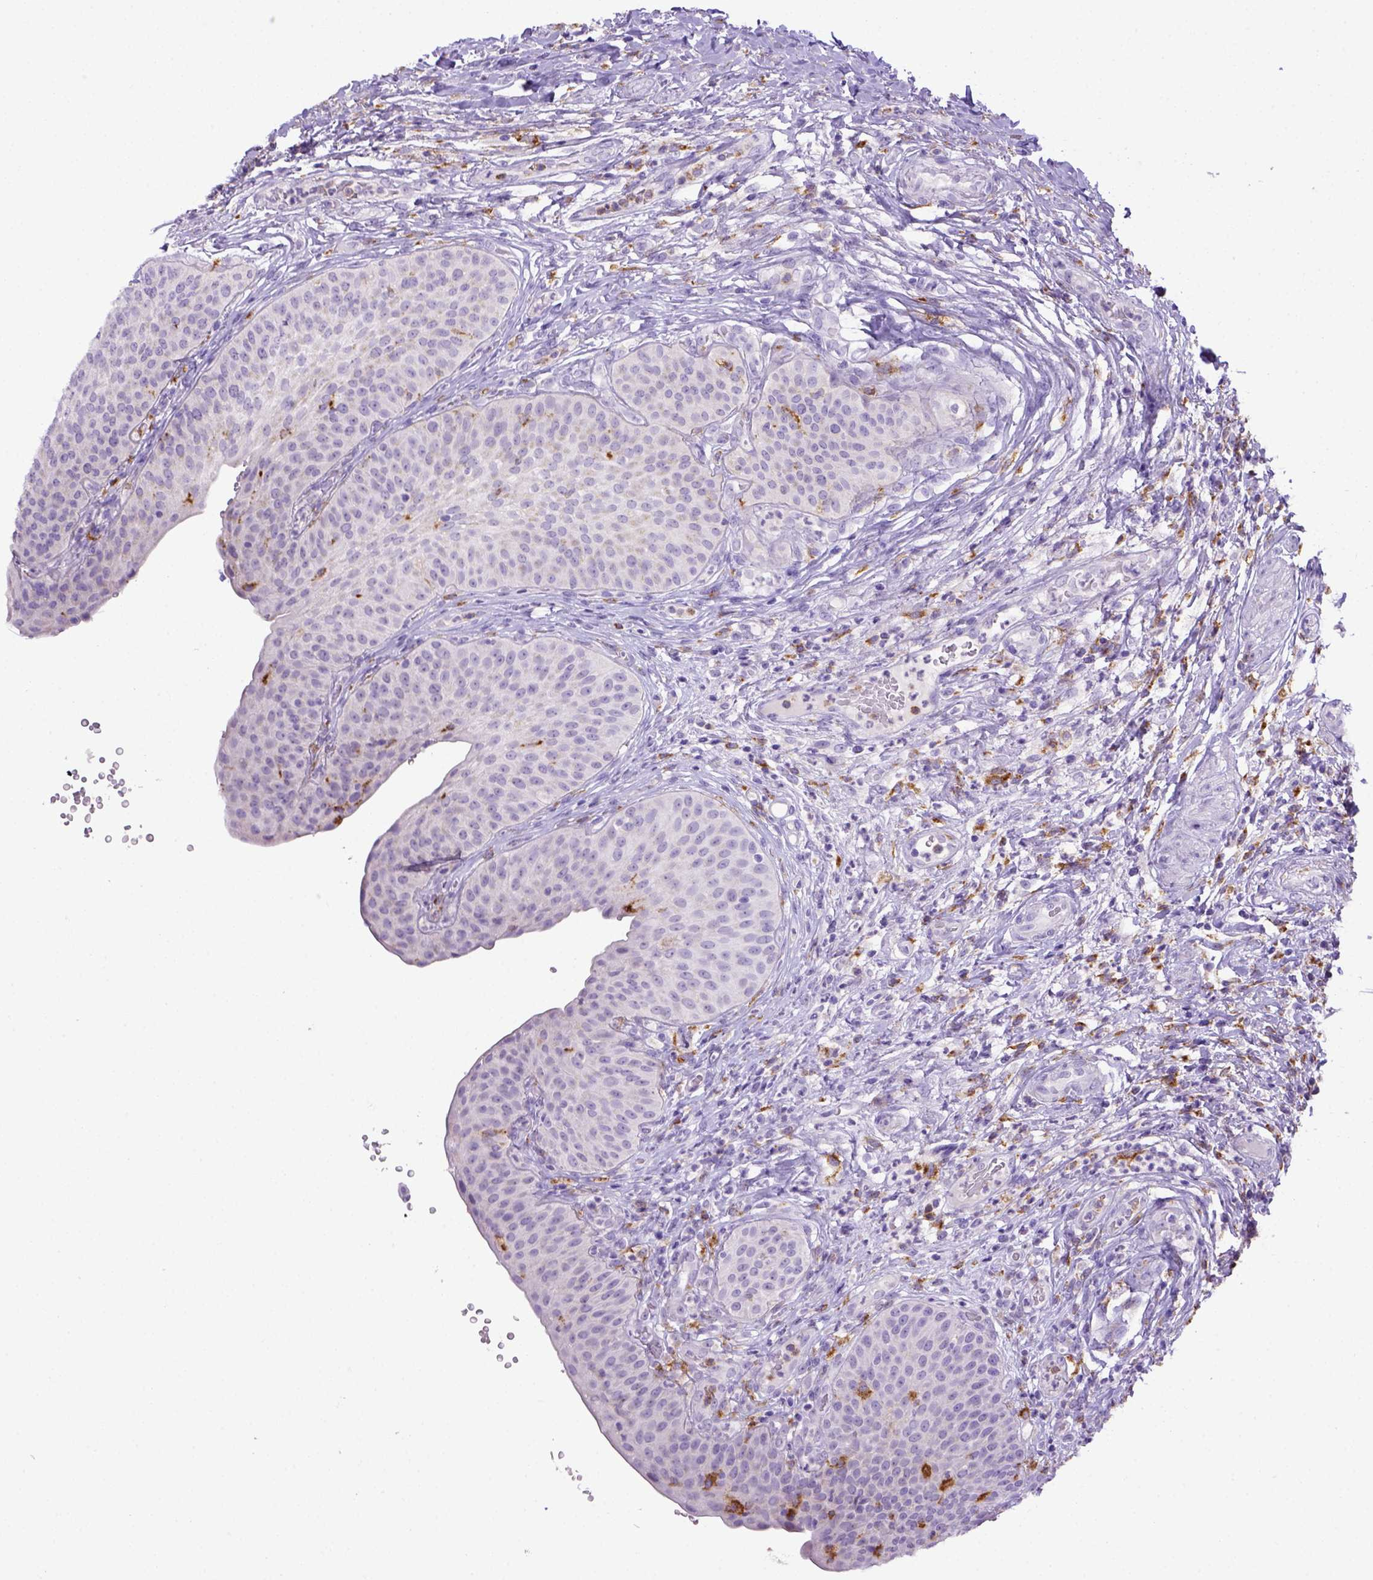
{"staining": {"intensity": "negative", "quantity": "none", "location": "none"}, "tissue": "urinary bladder", "cell_type": "Urothelial cells", "image_type": "normal", "snomed": [{"axis": "morphology", "description": "Normal tissue, NOS"}, {"axis": "topography", "description": "Urinary bladder"}], "caption": "This is a photomicrograph of IHC staining of benign urinary bladder, which shows no expression in urothelial cells. (DAB (3,3'-diaminobenzidine) immunohistochemistry (IHC), high magnification).", "gene": "CD68", "patient": {"sex": "male", "age": 66}}